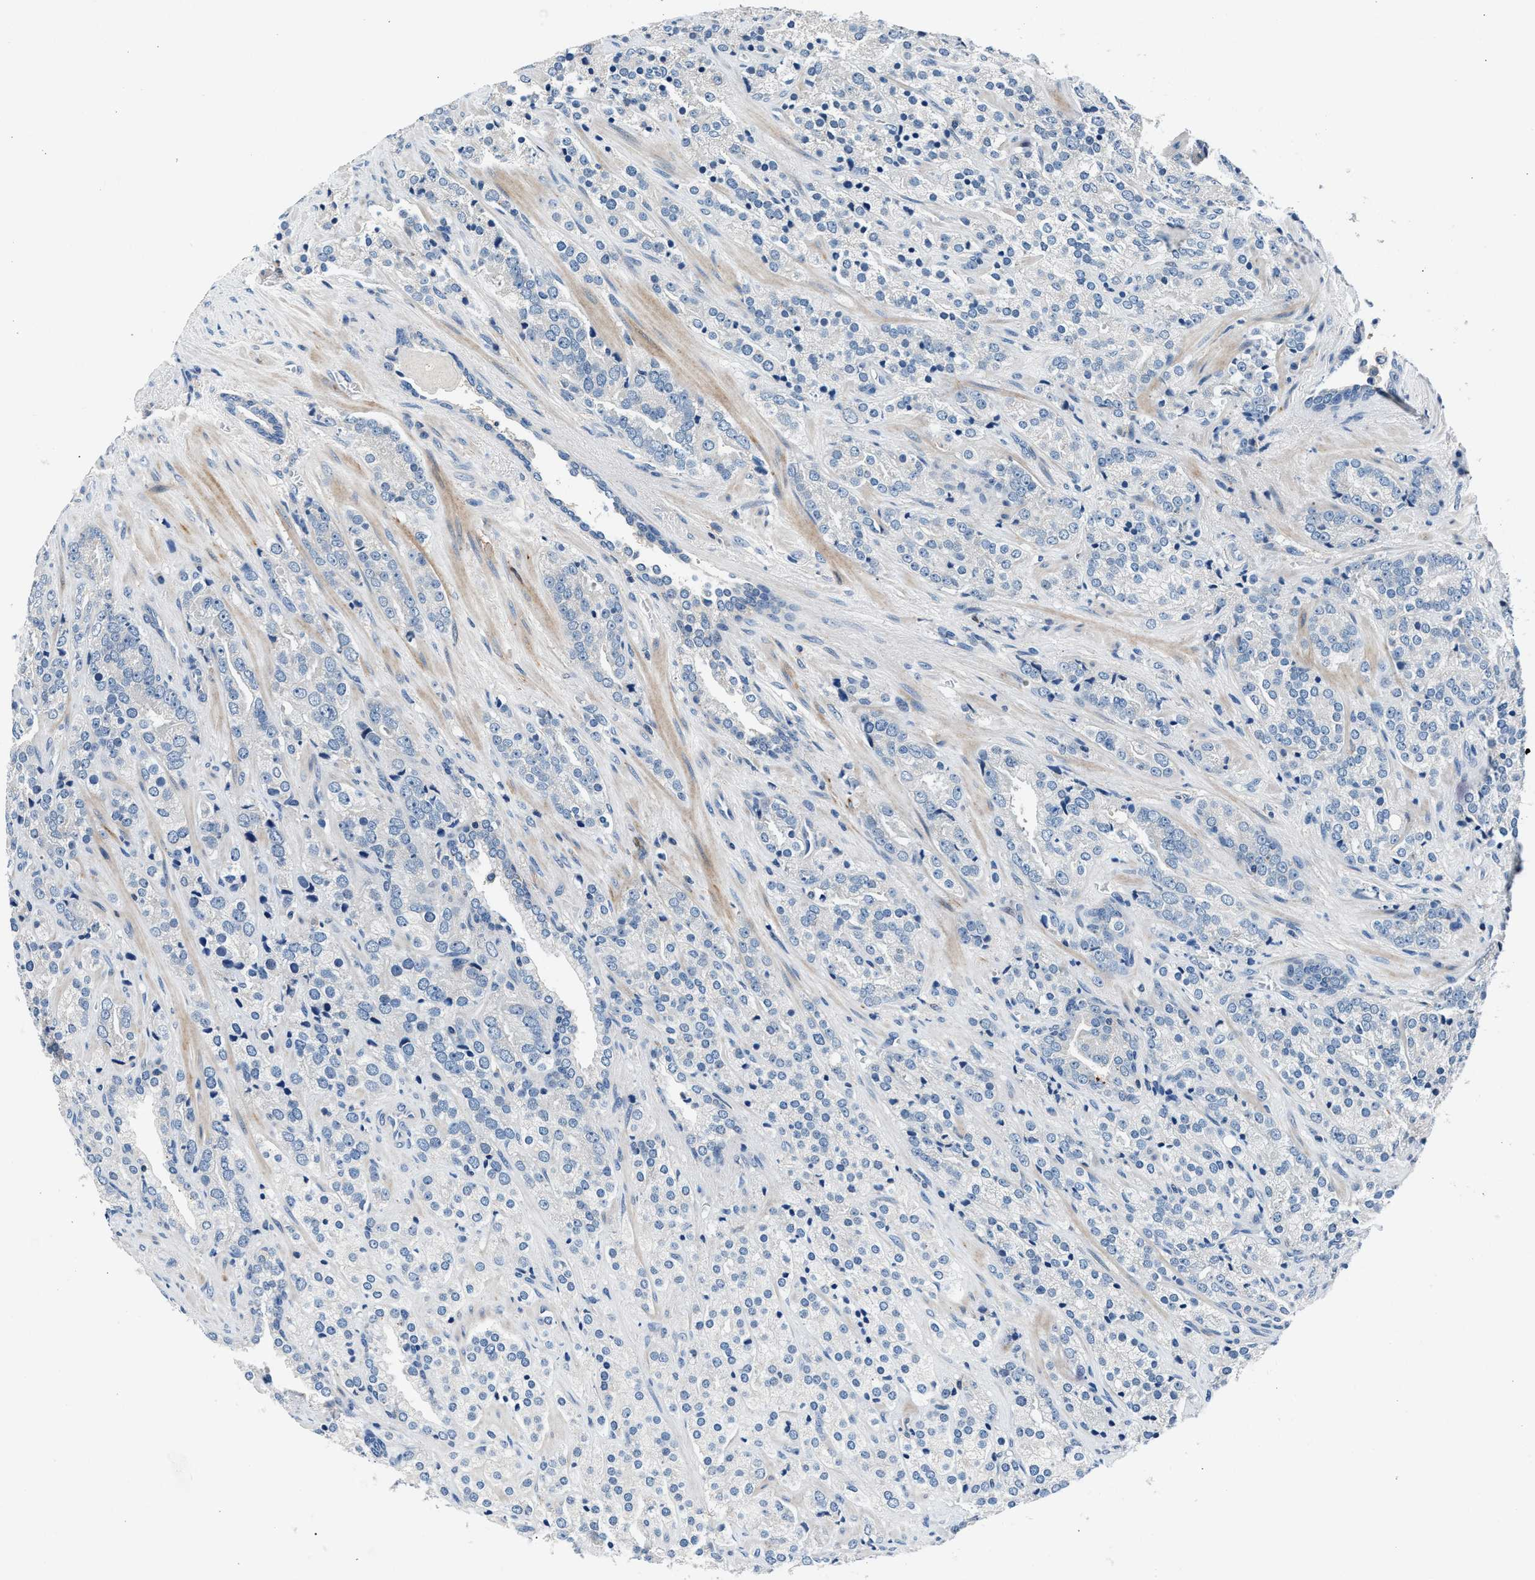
{"staining": {"intensity": "negative", "quantity": "none", "location": "none"}, "tissue": "prostate cancer", "cell_type": "Tumor cells", "image_type": "cancer", "snomed": [{"axis": "morphology", "description": "Adenocarcinoma, High grade"}, {"axis": "topography", "description": "Prostate"}], "caption": "Tumor cells are negative for brown protein staining in prostate cancer.", "gene": "DENND6B", "patient": {"sex": "male", "age": 71}}